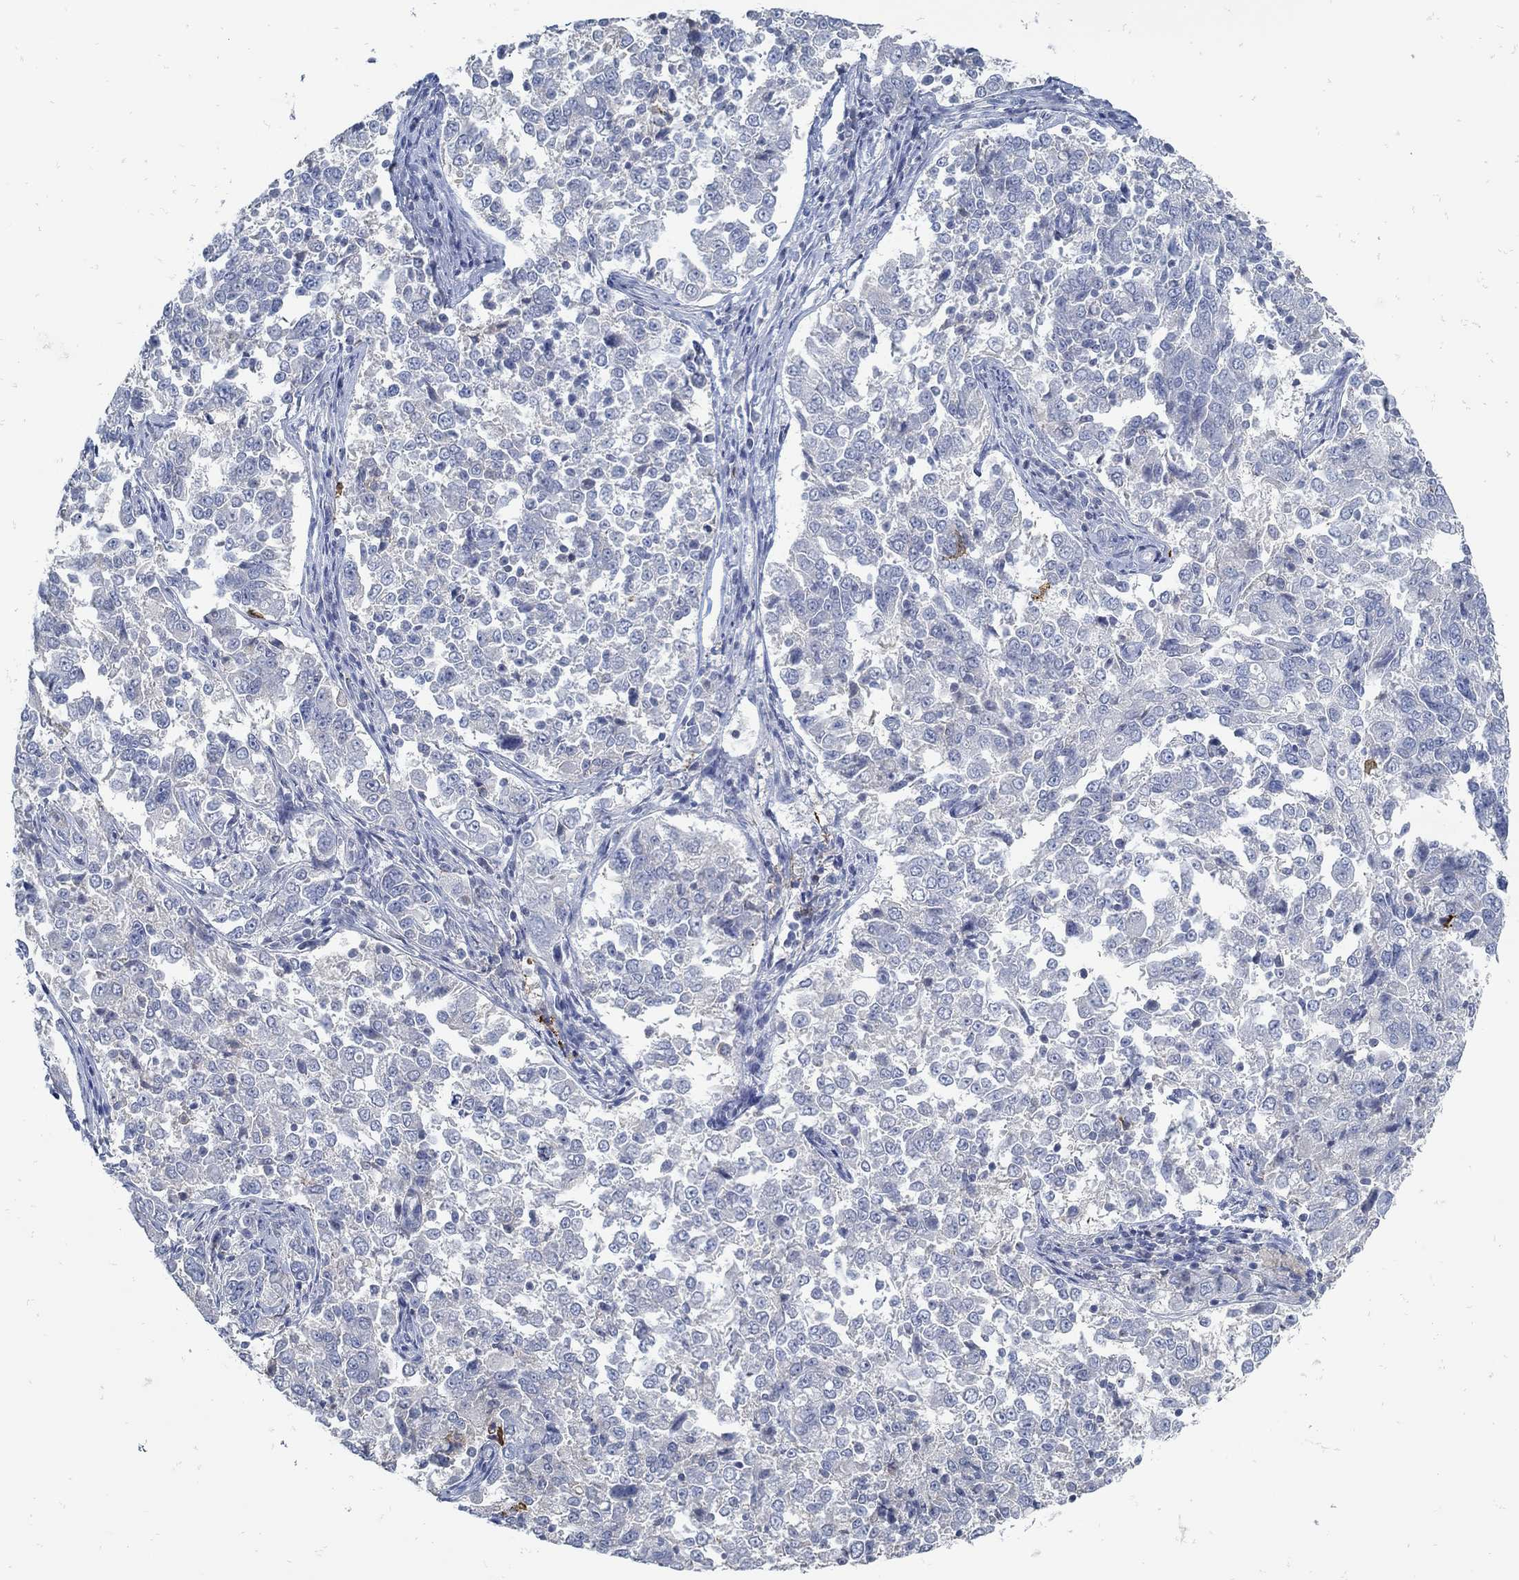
{"staining": {"intensity": "negative", "quantity": "none", "location": "none"}, "tissue": "endometrial cancer", "cell_type": "Tumor cells", "image_type": "cancer", "snomed": [{"axis": "morphology", "description": "Adenocarcinoma, NOS"}, {"axis": "topography", "description": "Endometrium"}], "caption": "Tumor cells show no significant protein expression in endometrial adenocarcinoma.", "gene": "ZFAND4", "patient": {"sex": "female", "age": 43}}